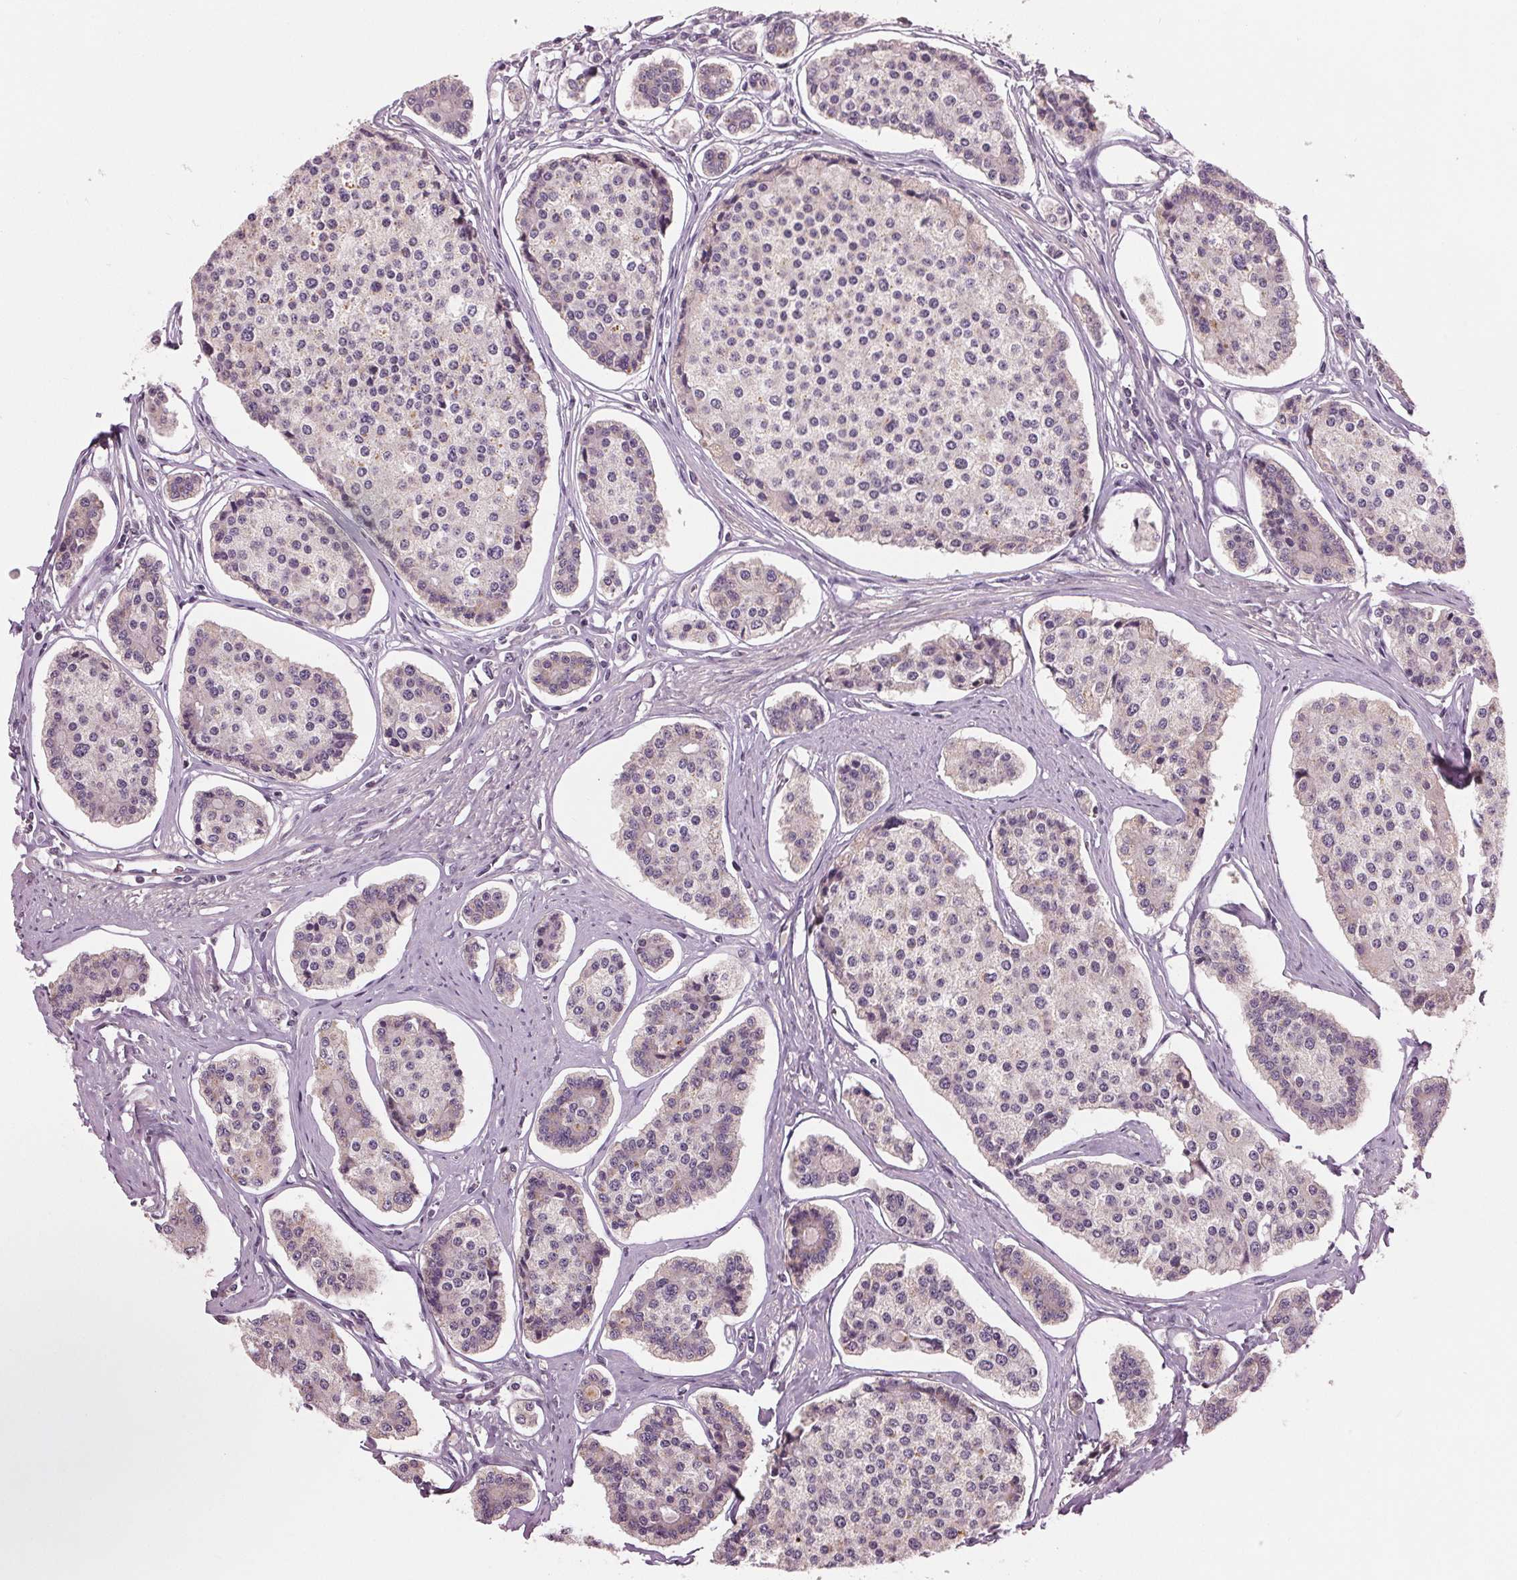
{"staining": {"intensity": "negative", "quantity": "none", "location": "none"}, "tissue": "carcinoid", "cell_type": "Tumor cells", "image_type": "cancer", "snomed": [{"axis": "morphology", "description": "Carcinoid, malignant, NOS"}, {"axis": "topography", "description": "Small intestine"}], "caption": "Immunohistochemistry (IHC) micrograph of human carcinoid (malignant) stained for a protein (brown), which reveals no staining in tumor cells.", "gene": "ZNF605", "patient": {"sex": "female", "age": 65}}